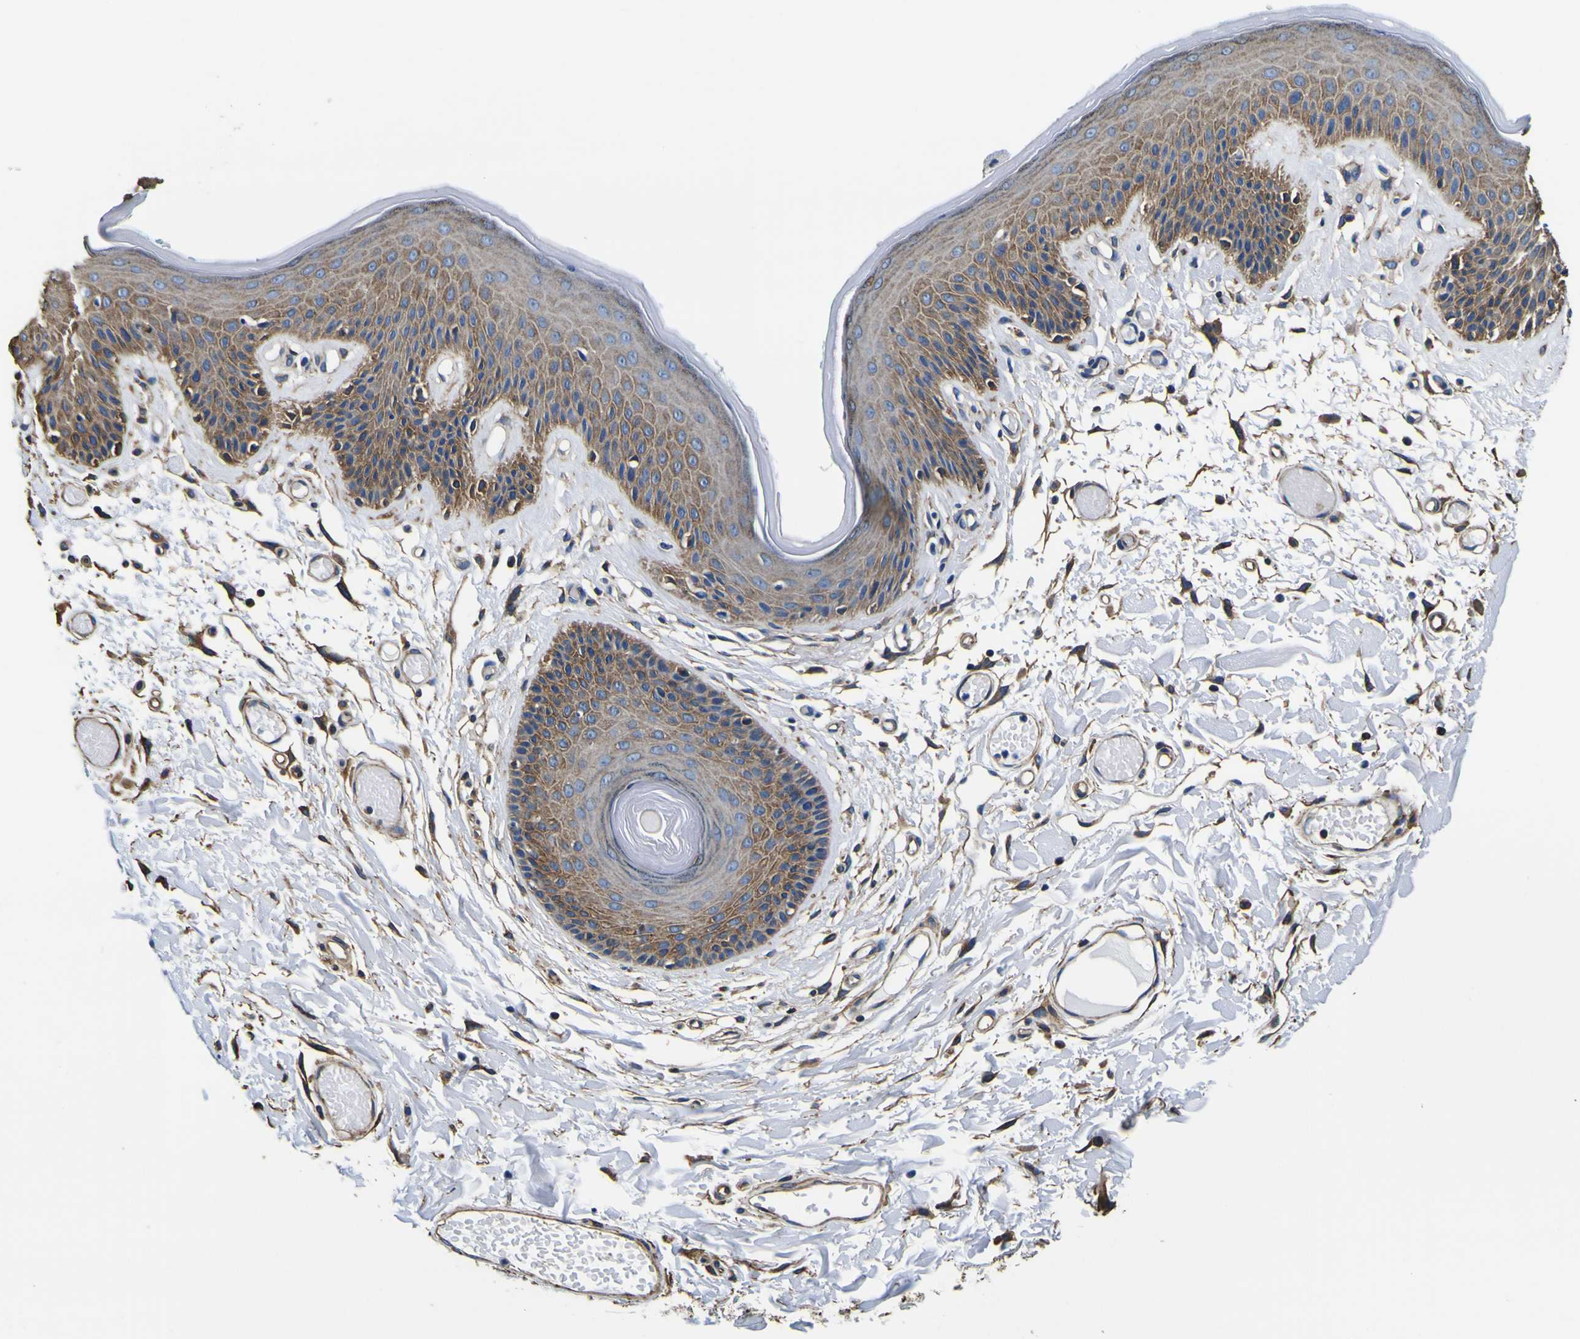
{"staining": {"intensity": "moderate", "quantity": ">75%", "location": "cytoplasmic/membranous"}, "tissue": "skin", "cell_type": "Epidermal cells", "image_type": "normal", "snomed": [{"axis": "morphology", "description": "Normal tissue, NOS"}, {"axis": "topography", "description": "Vulva"}], "caption": "Immunohistochemical staining of unremarkable human skin exhibits moderate cytoplasmic/membranous protein positivity in about >75% of epidermal cells.", "gene": "TUBA1B", "patient": {"sex": "female", "age": 73}}